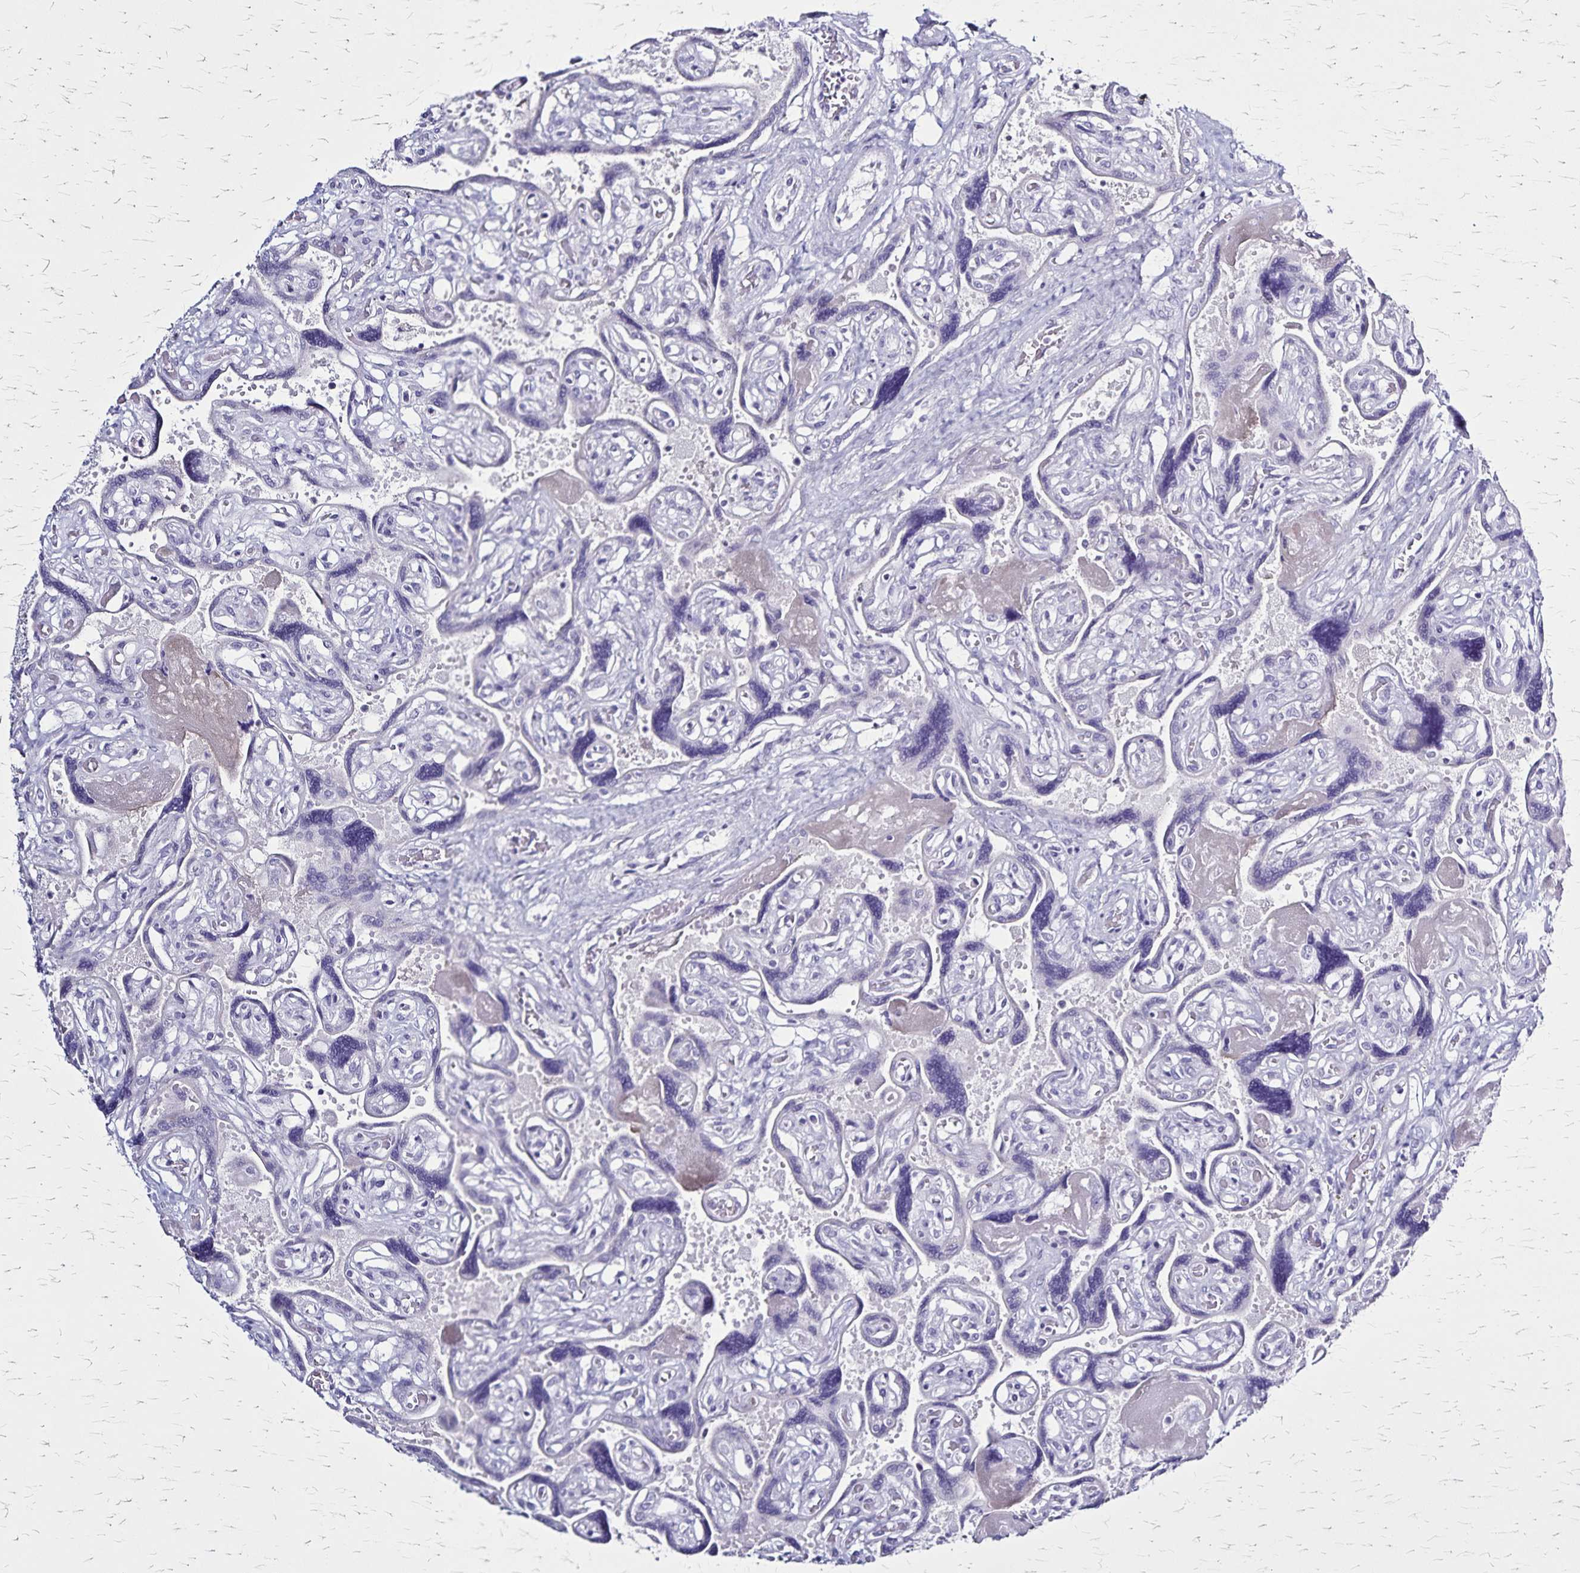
{"staining": {"intensity": "negative", "quantity": "none", "location": "none"}, "tissue": "placenta", "cell_type": "Decidual cells", "image_type": "normal", "snomed": [{"axis": "morphology", "description": "Normal tissue, NOS"}, {"axis": "topography", "description": "Placenta"}], "caption": "DAB (3,3'-diaminobenzidine) immunohistochemical staining of unremarkable human placenta demonstrates no significant staining in decidual cells.", "gene": "PLXNA4", "patient": {"sex": "female", "age": 32}}